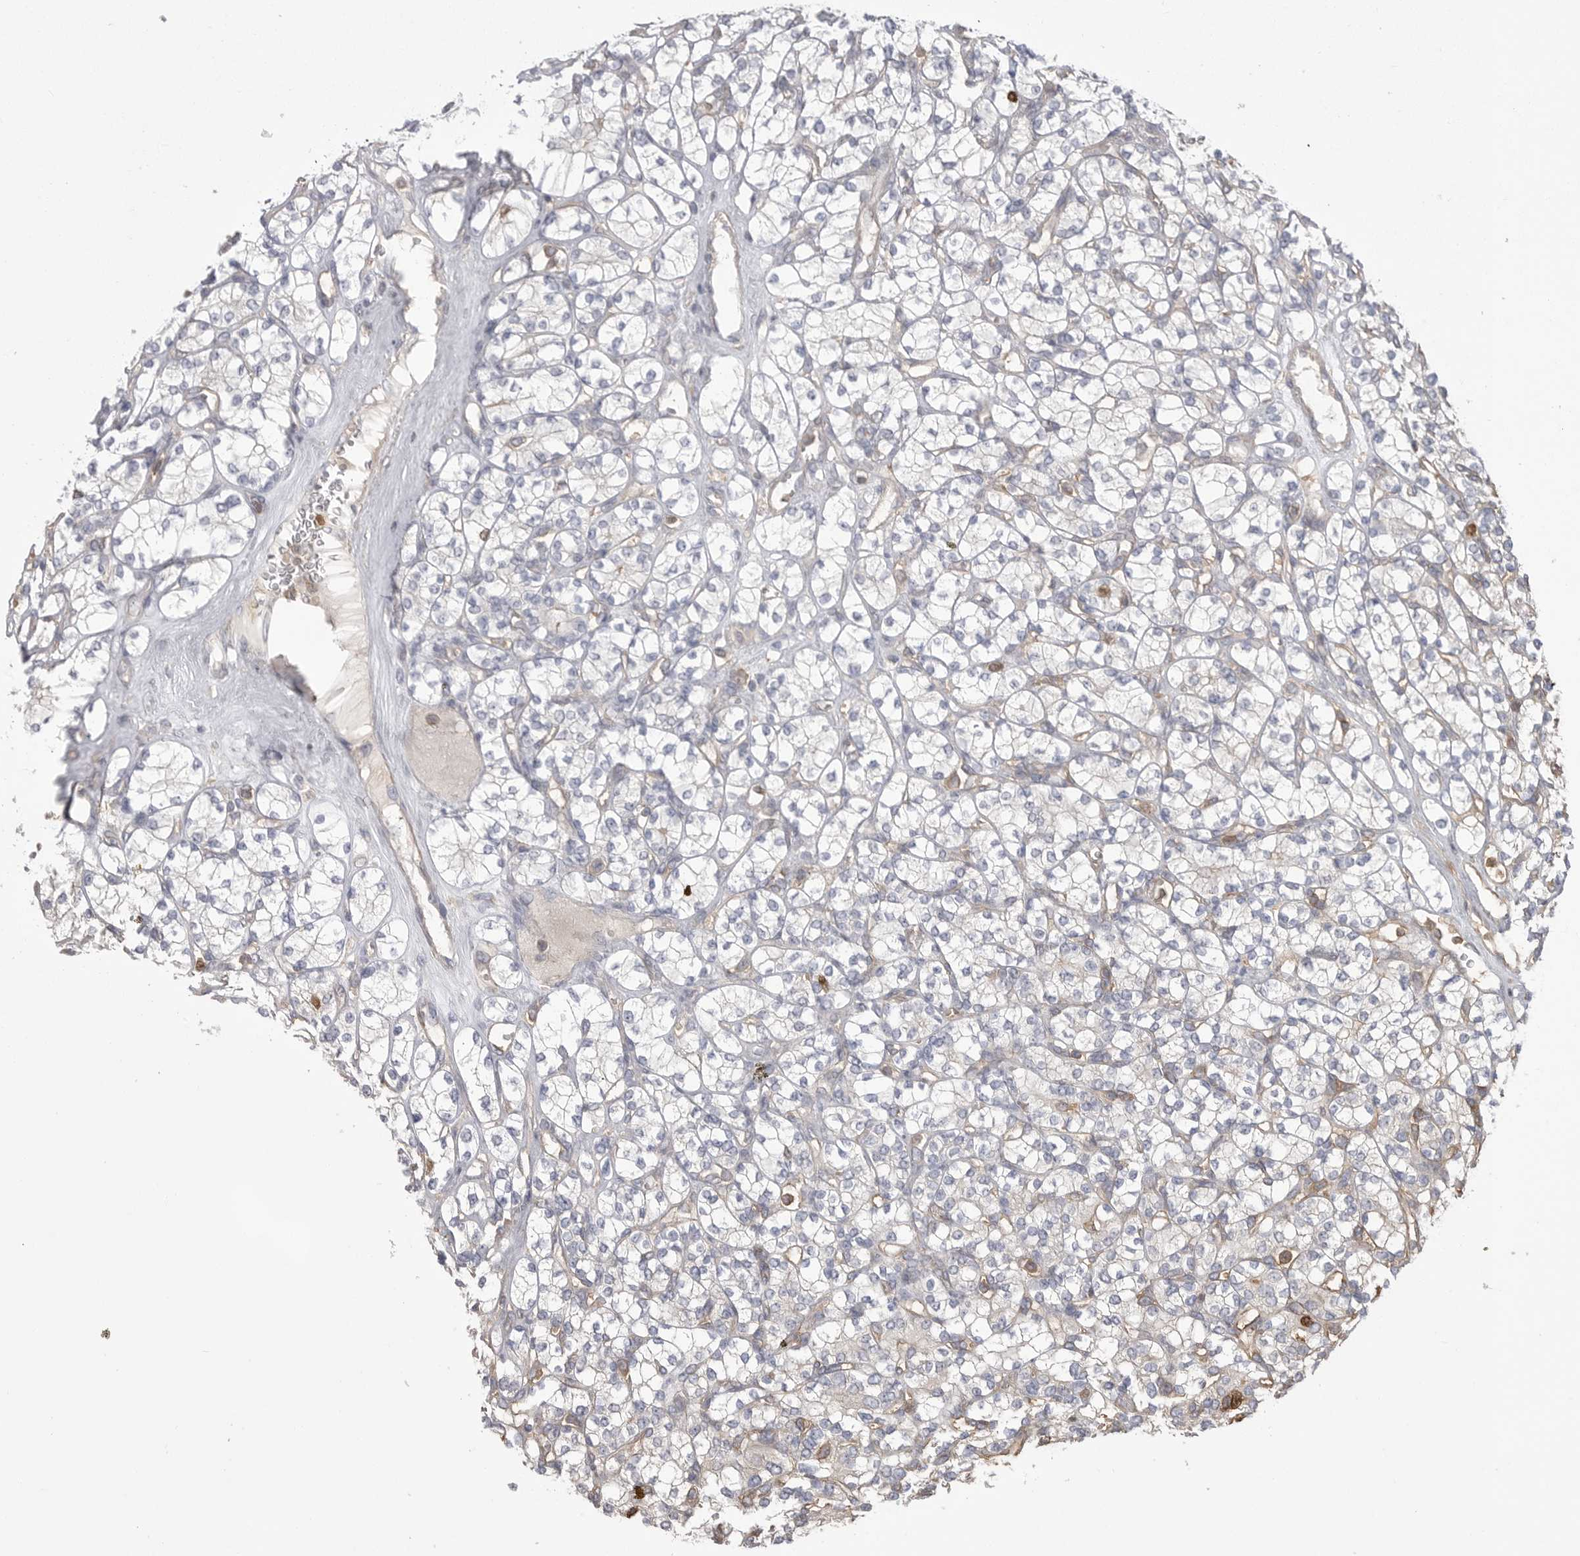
{"staining": {"intensity": "negative", "quantity": "none", "location": "none"}, "tissue": "renal cancer", "cell_type": "Tumor cells", "image_type": "cancer", "snomed": [{"axis": "morphology", "description": "Adenocarcinoma, NOS"}, {"axis": "topography", "description": "Kidney"}], "caption": "The immunohistochemistry (IHC) micrograph has no significant positivity in tumor cells of renal adenocarcinoma tissue.", "gene": "TOP2A", "patient": {"sex": "male", "age": 77}}